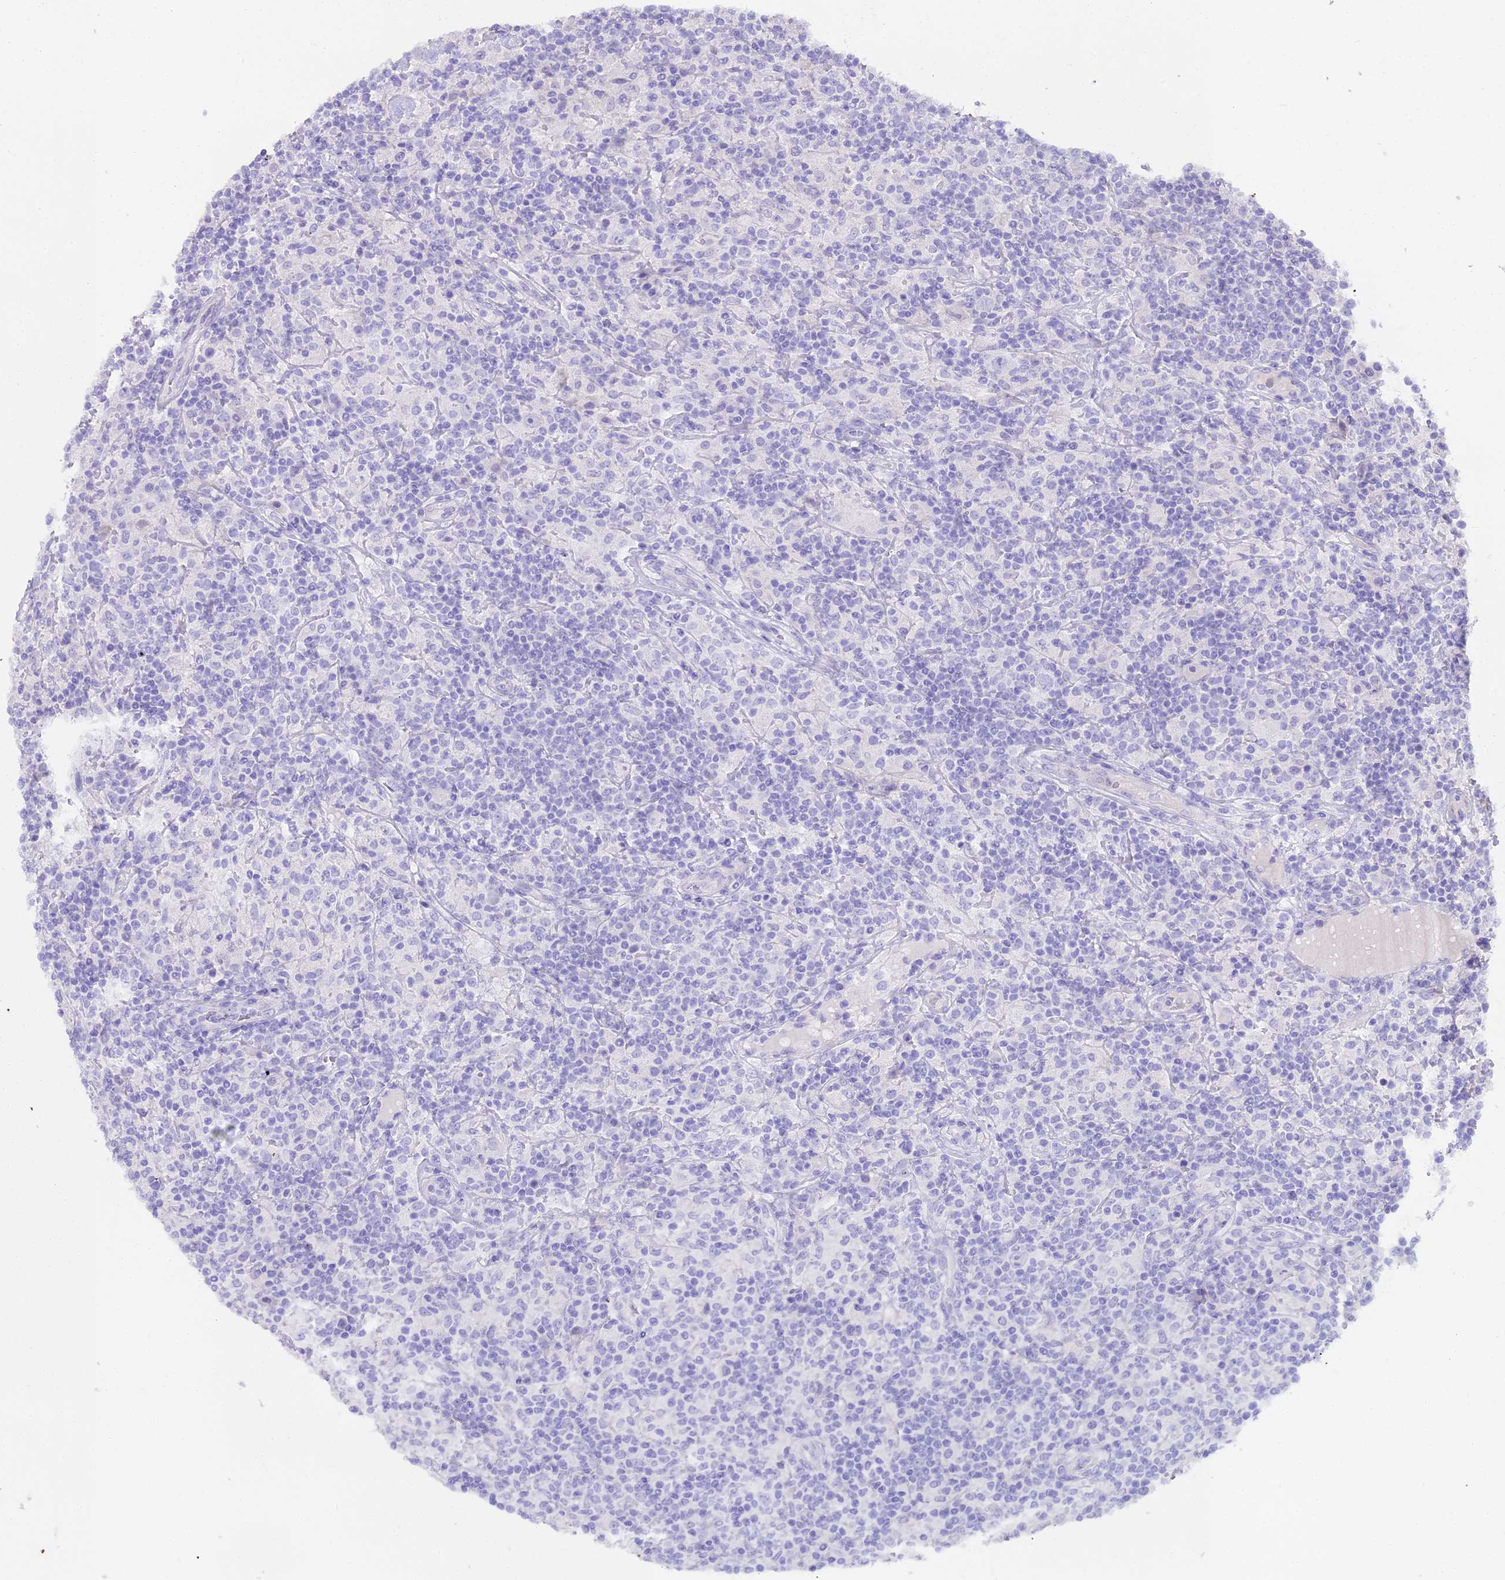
{"staining": {"intensity": "negative", "quantity": "none", "location": "none"}, "tissue": "lymphoma", "cell_type": "Tumor cells", "image_type": "cancer", "snomed": [{"axis": "morphology", "description": "Hodgkin's disease, NOS"}, {"axis": "topography", "description": "Lymph node"}], "caption": "Tumor cells show no significant protein staining in Hodgkin's disease.", "gene": "GLYAT", "patient": {"sex": "male", "age": 70}}